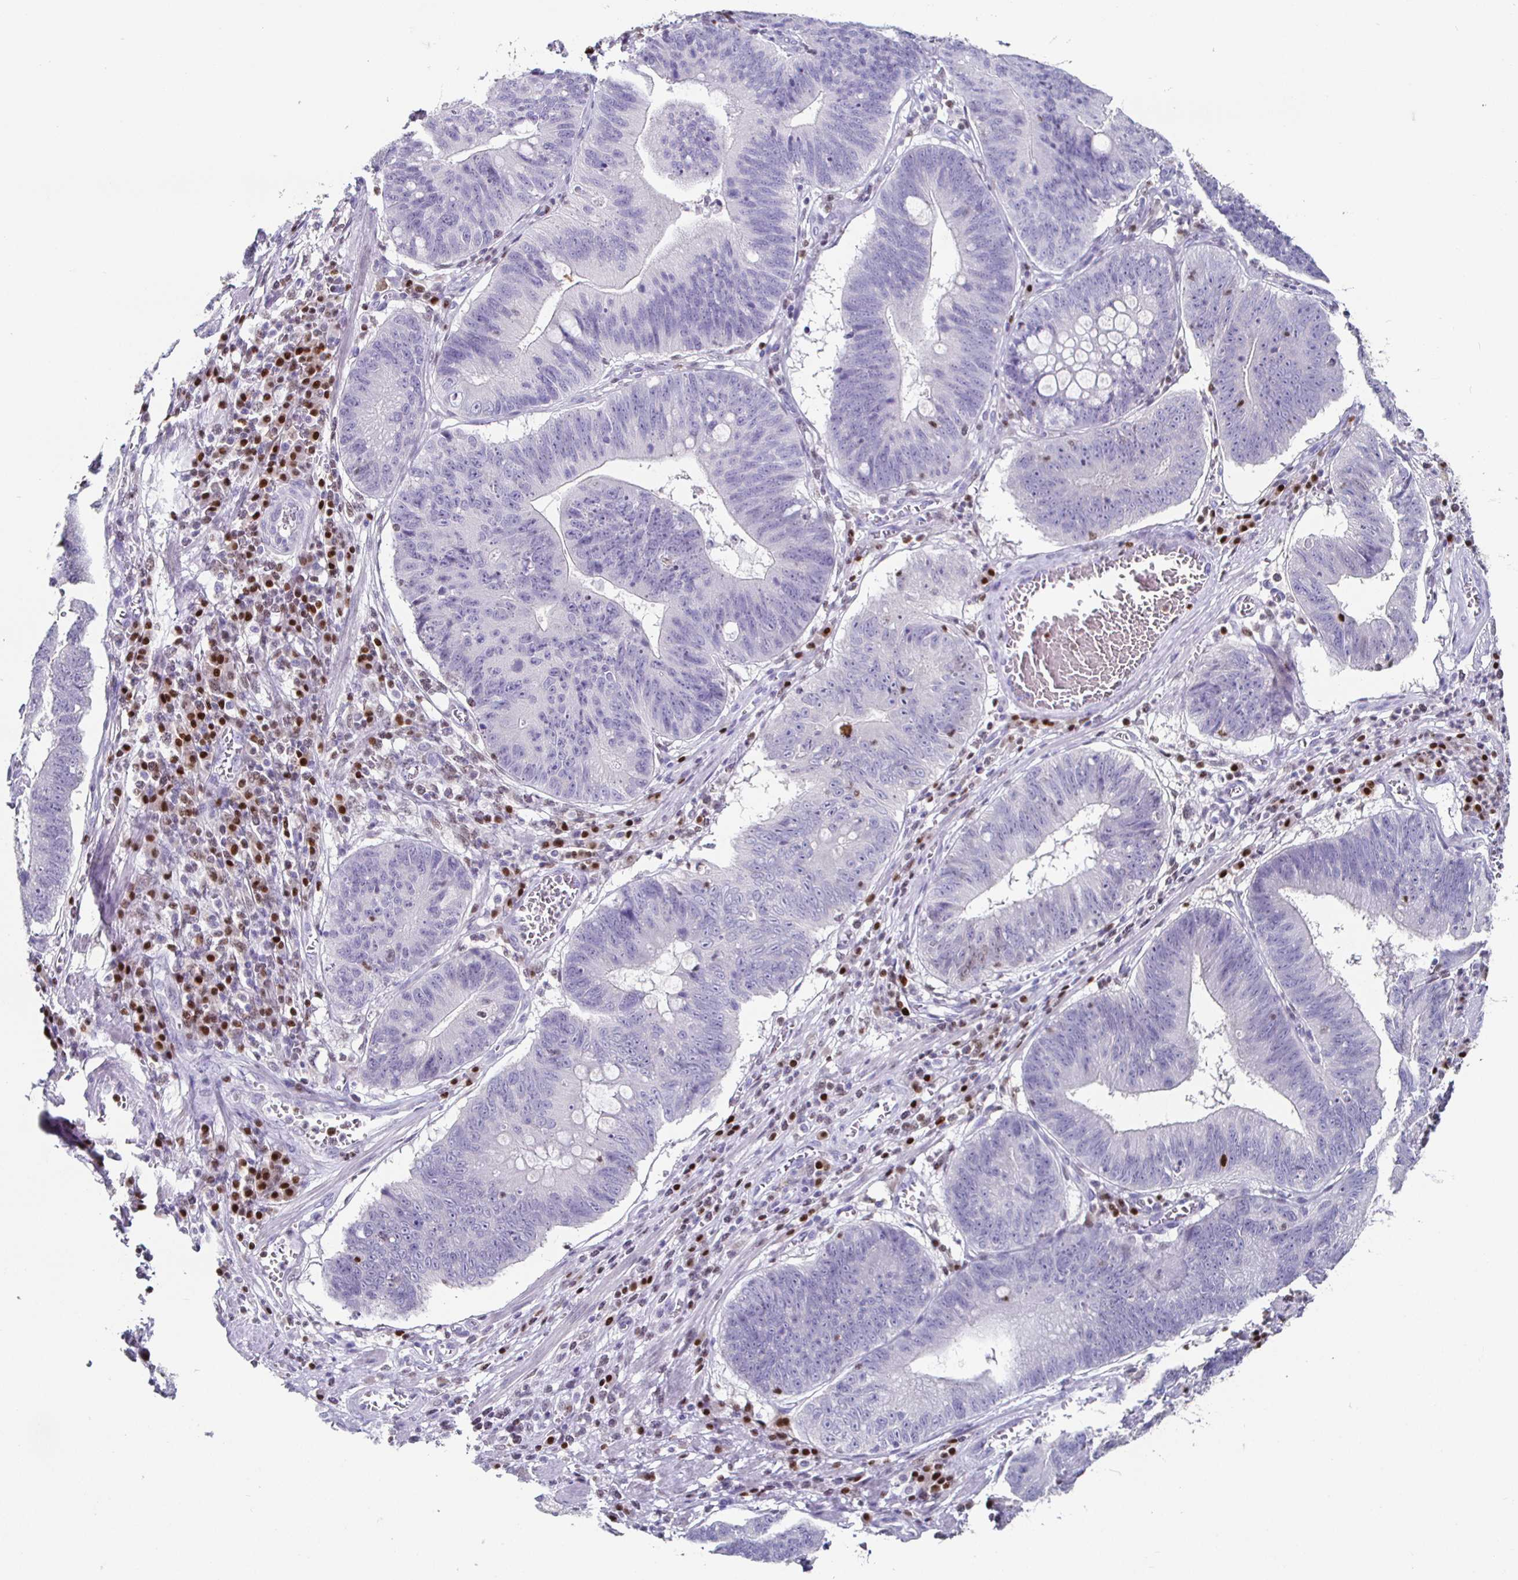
{"staining": {"intensity": "negative", "quantity": "none", "location": "none"}, "tissue": "stomach cancer", "cell_type": "Tumor cells", "image_type": "cancer", "snomed": [{"axis": "morphology", "description": "Adenocarcinoma, NOS"}, {"axis": "topography", "description": "Stomach"}], "caption": "Micrograph shows no significant protein expression in tumor cells of stomach cancer.", "gene": "RUNX2", "patient": {"sex": "male", "age": 59}}